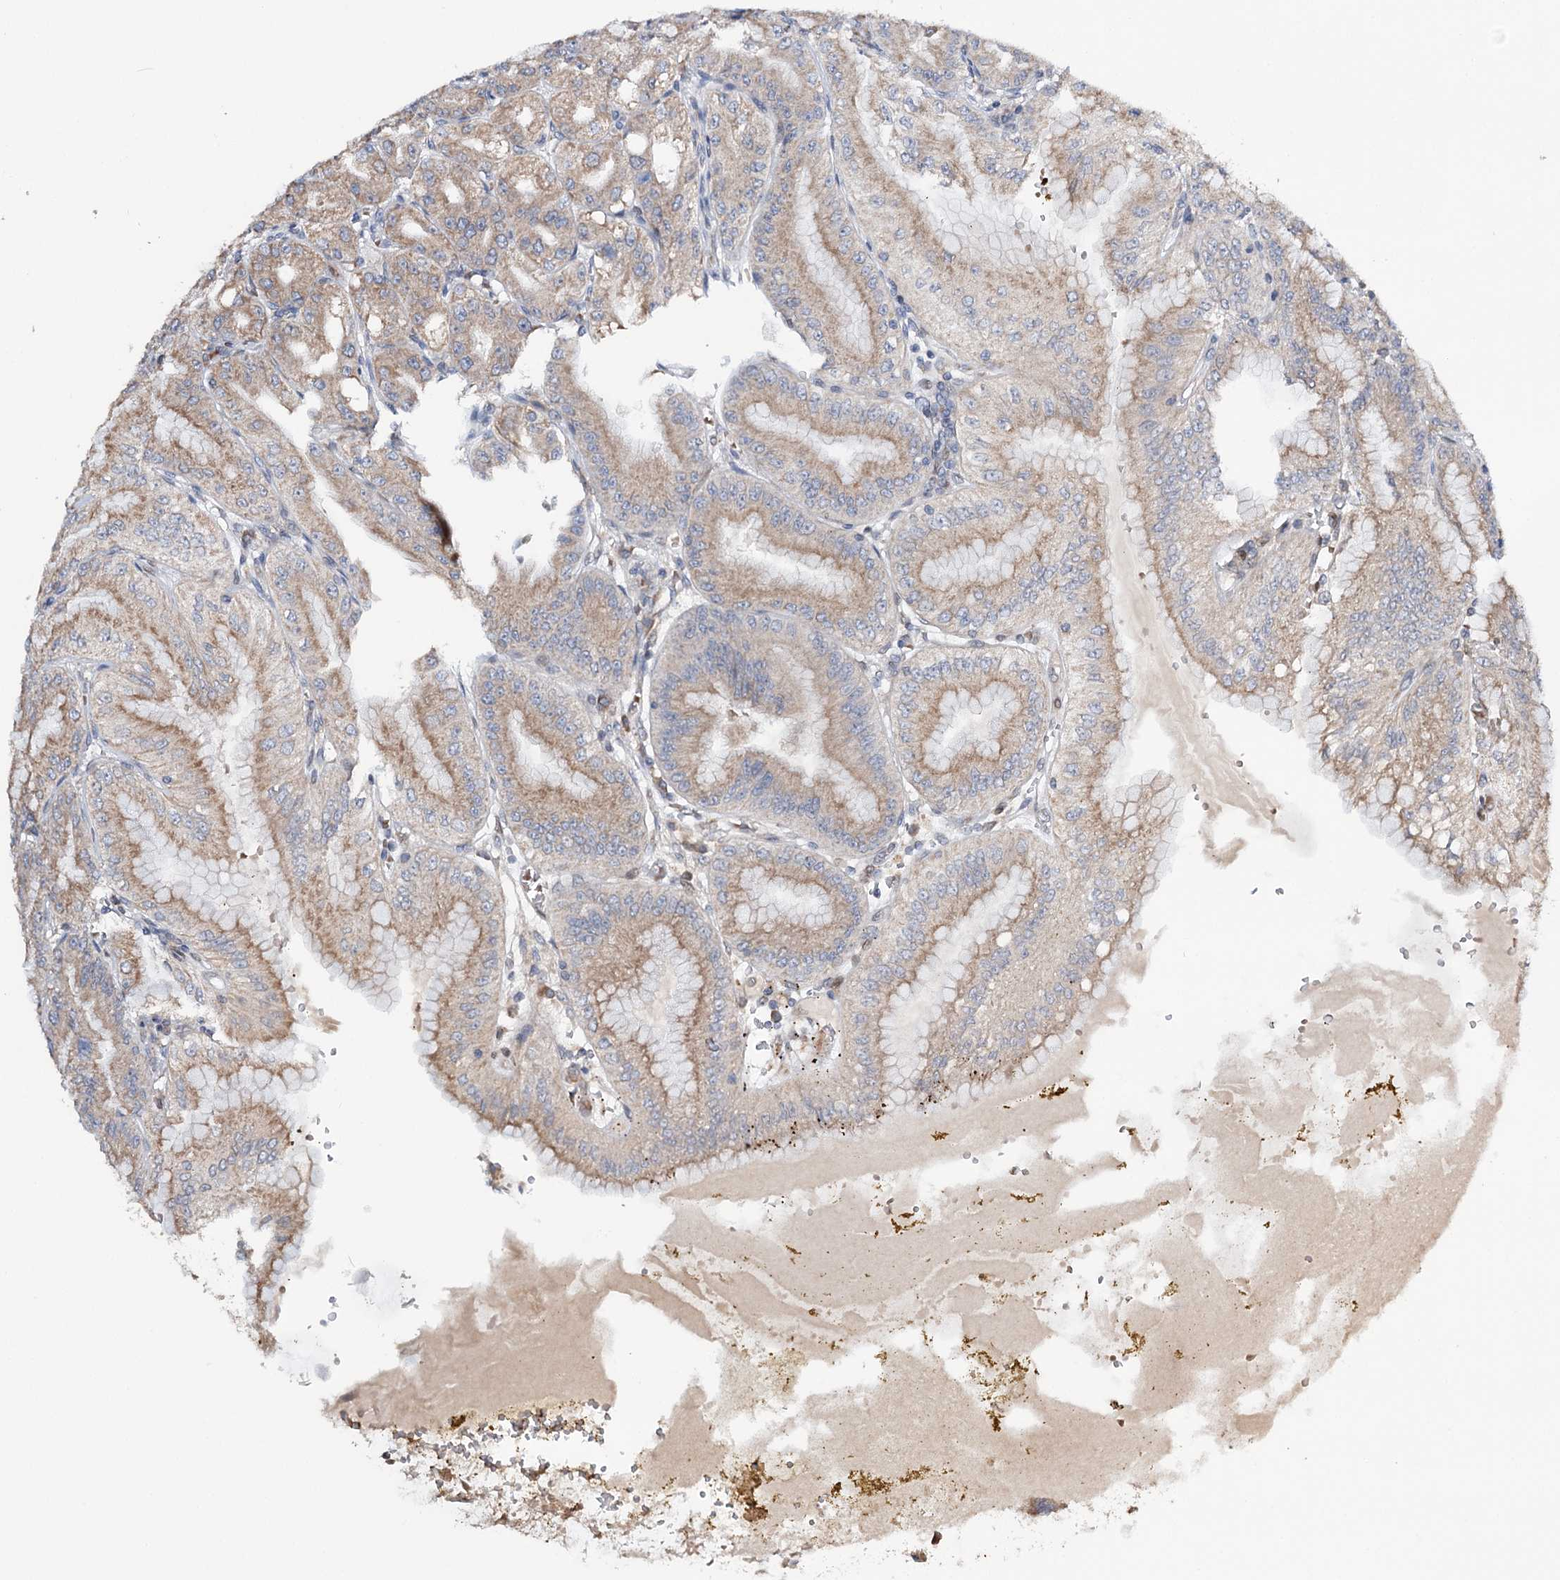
{"staining": {"intensity": "moderate", "quantity": ">75%", "location": "cytoplasmic/membranous"}, "tissue": "stomach", "cell_type": "Glandular cells", "image_type": "normal", "snomed": [{"axis": "morphology", "description": "Normal tissue, NOS"}, {"axis": "topography", "description": "Stomach, upper"}, {"axis": "topography", "description": "Stomach, lower"}], "caption": "This photomicrograph exhibits immunohistochemistry (IHC) staining of unremarkable human stomach, with medium moderate cytoplasmic/membranous expression in about >75% of glandular cells.", "gene": "CFAP46", "patient": {"sex": "male", "age": 71}}